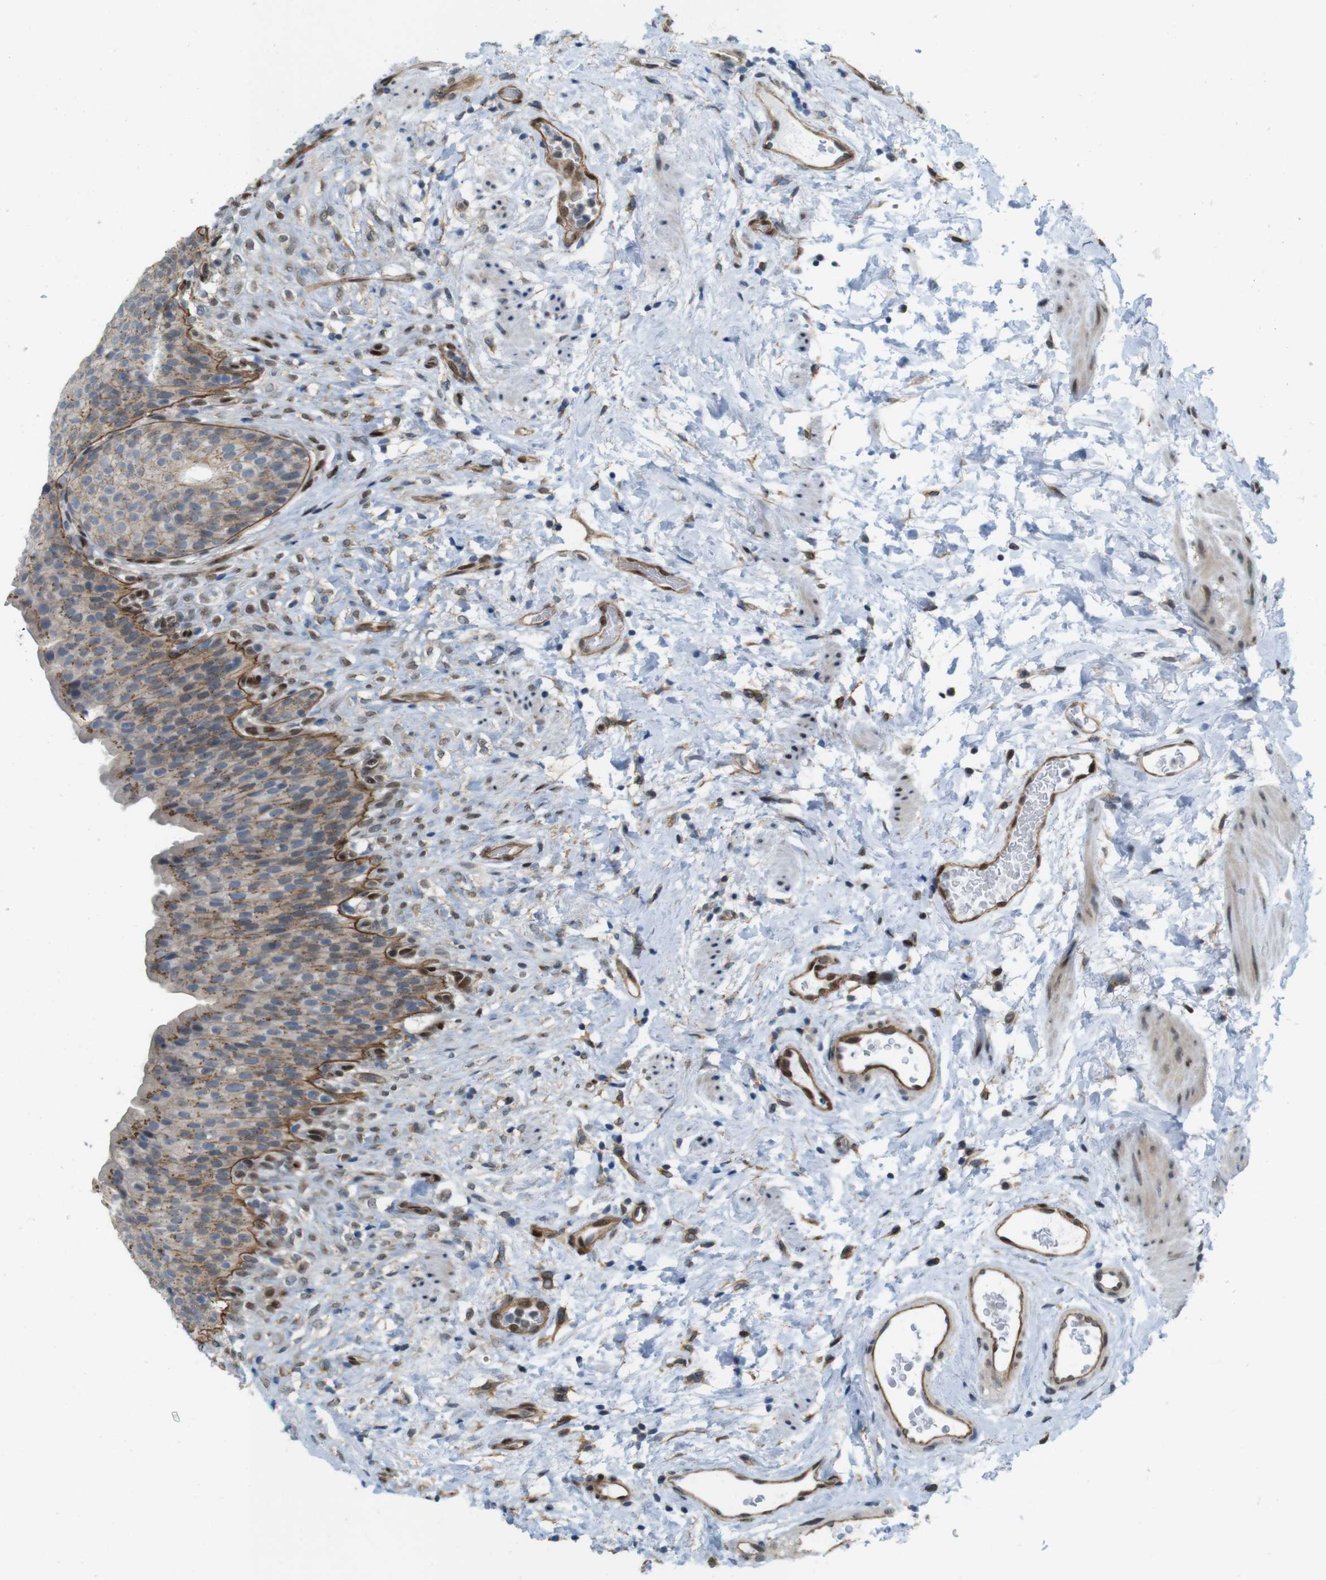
{"staining": {"intensity": "moderate", "quantity": ">75%", "location": "cytoplasmic/membranous"}, "tissue": "urinary bladder", "cell_type": "Urothelial cells", "image_type": "normal", "snomed": [{"axis": "morphology", "description": "Normal tissue, NOS"}, {"axis": "topography", "description": "Urinary bladder"}], "caption": "A brown stain labels moderate cytoplasmic/membranous expression of a protein in urothelial cells of normal urinary bladder. (IHC, brightfield microscopy, high magnification).", "gene": "SKI", "patient": {"sex": "female", "age": 79}}